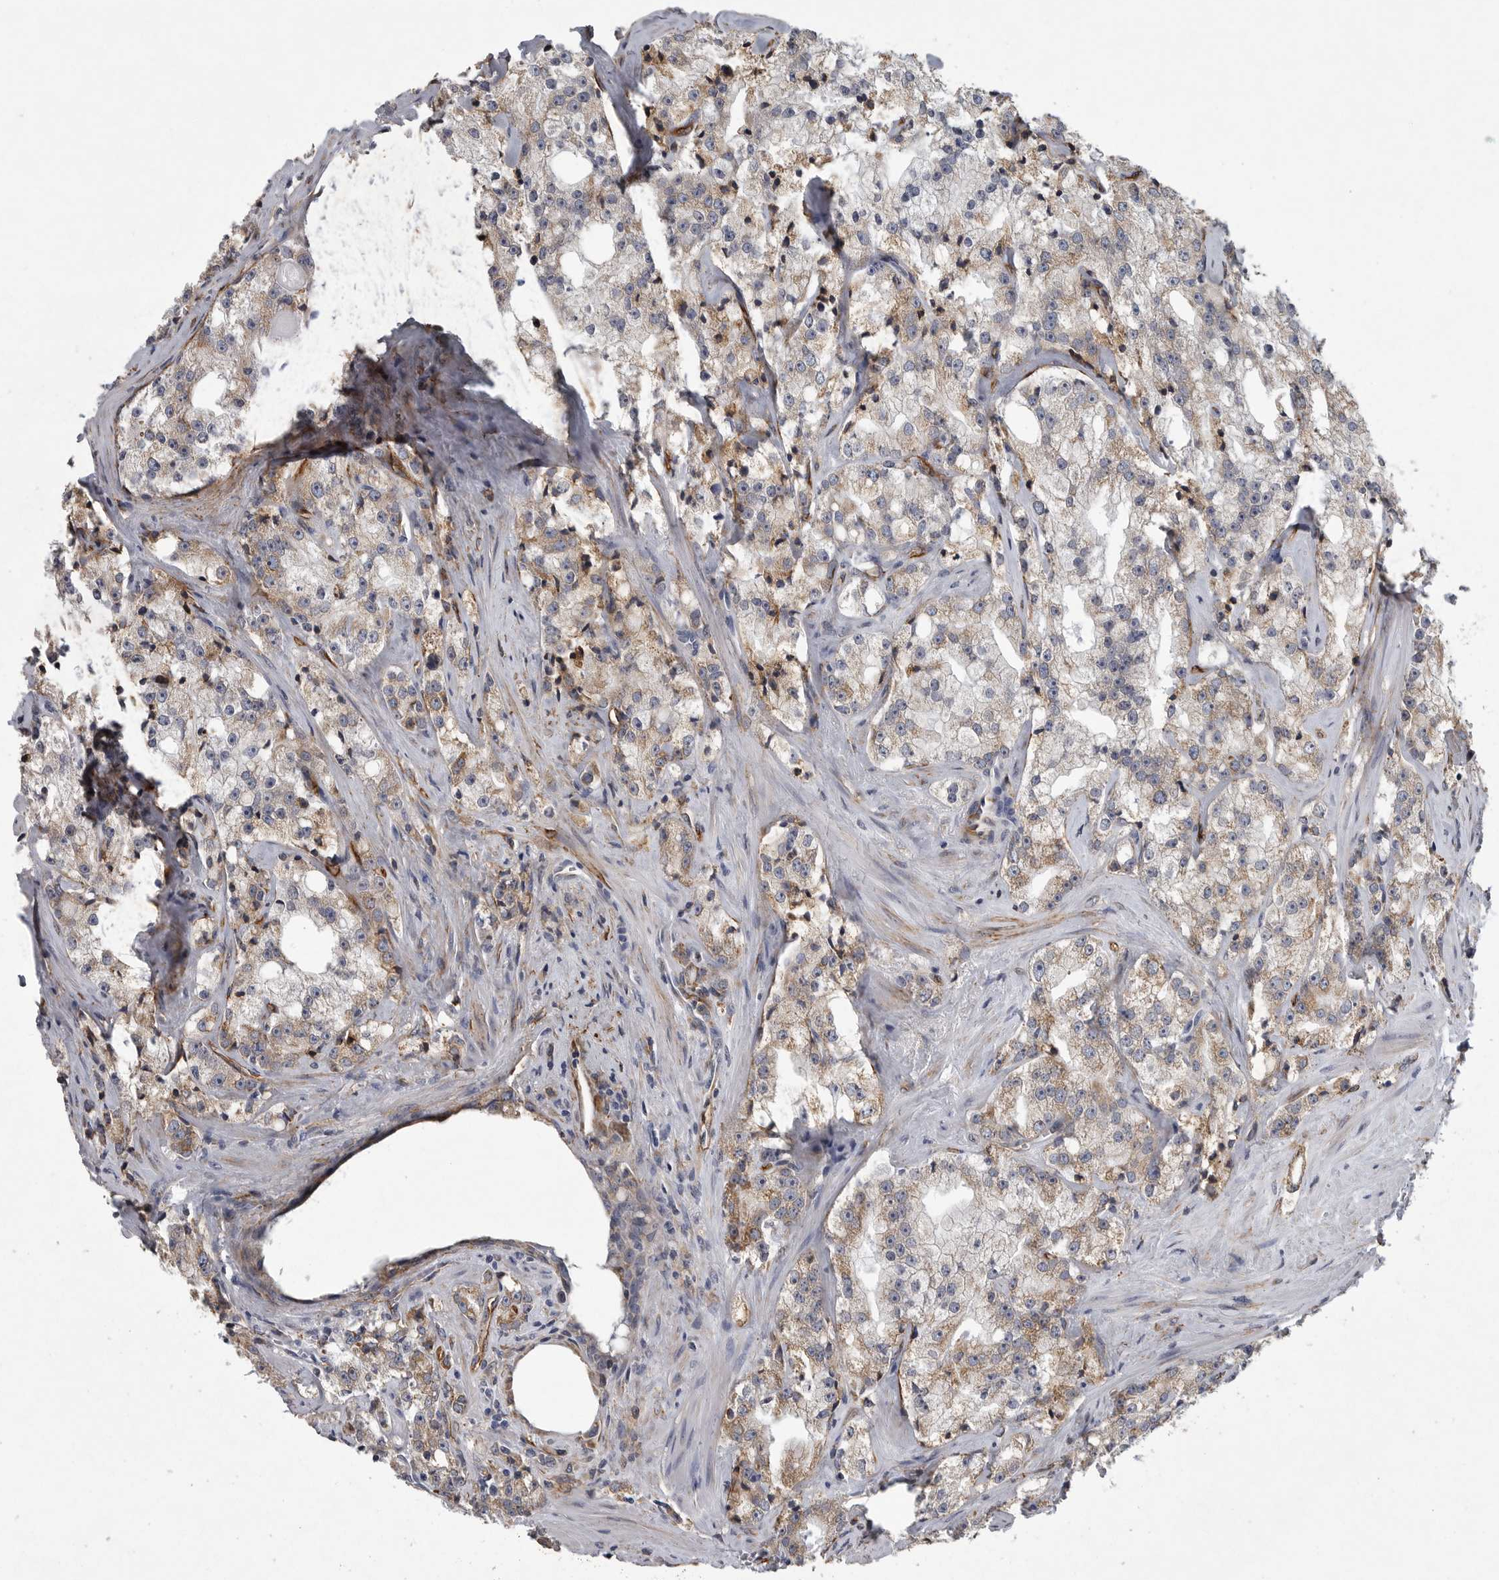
{"staining": {"intensity": "moderate", "quantity": ">75%", "location": "cytoplasmic/membranous"}, "tissue": "prostate cancer", "cell_type": "Tumor cells", "image_type": "cancer", "snomed": [{"axis": "morphology", "description": "Adenocarcinoma, High grade"}, {"axis": "topography", "description": "Prostate"}], "caption": "This is a photomicrograph of immunohistochemistry staining of high-grade adenocarcinoma (prostate), which shows moderate positivity in the cytoplasmic/membranous of tumor cells.", "gene": "MINPP1", "patient": {"sex": "male", "age": 64}}